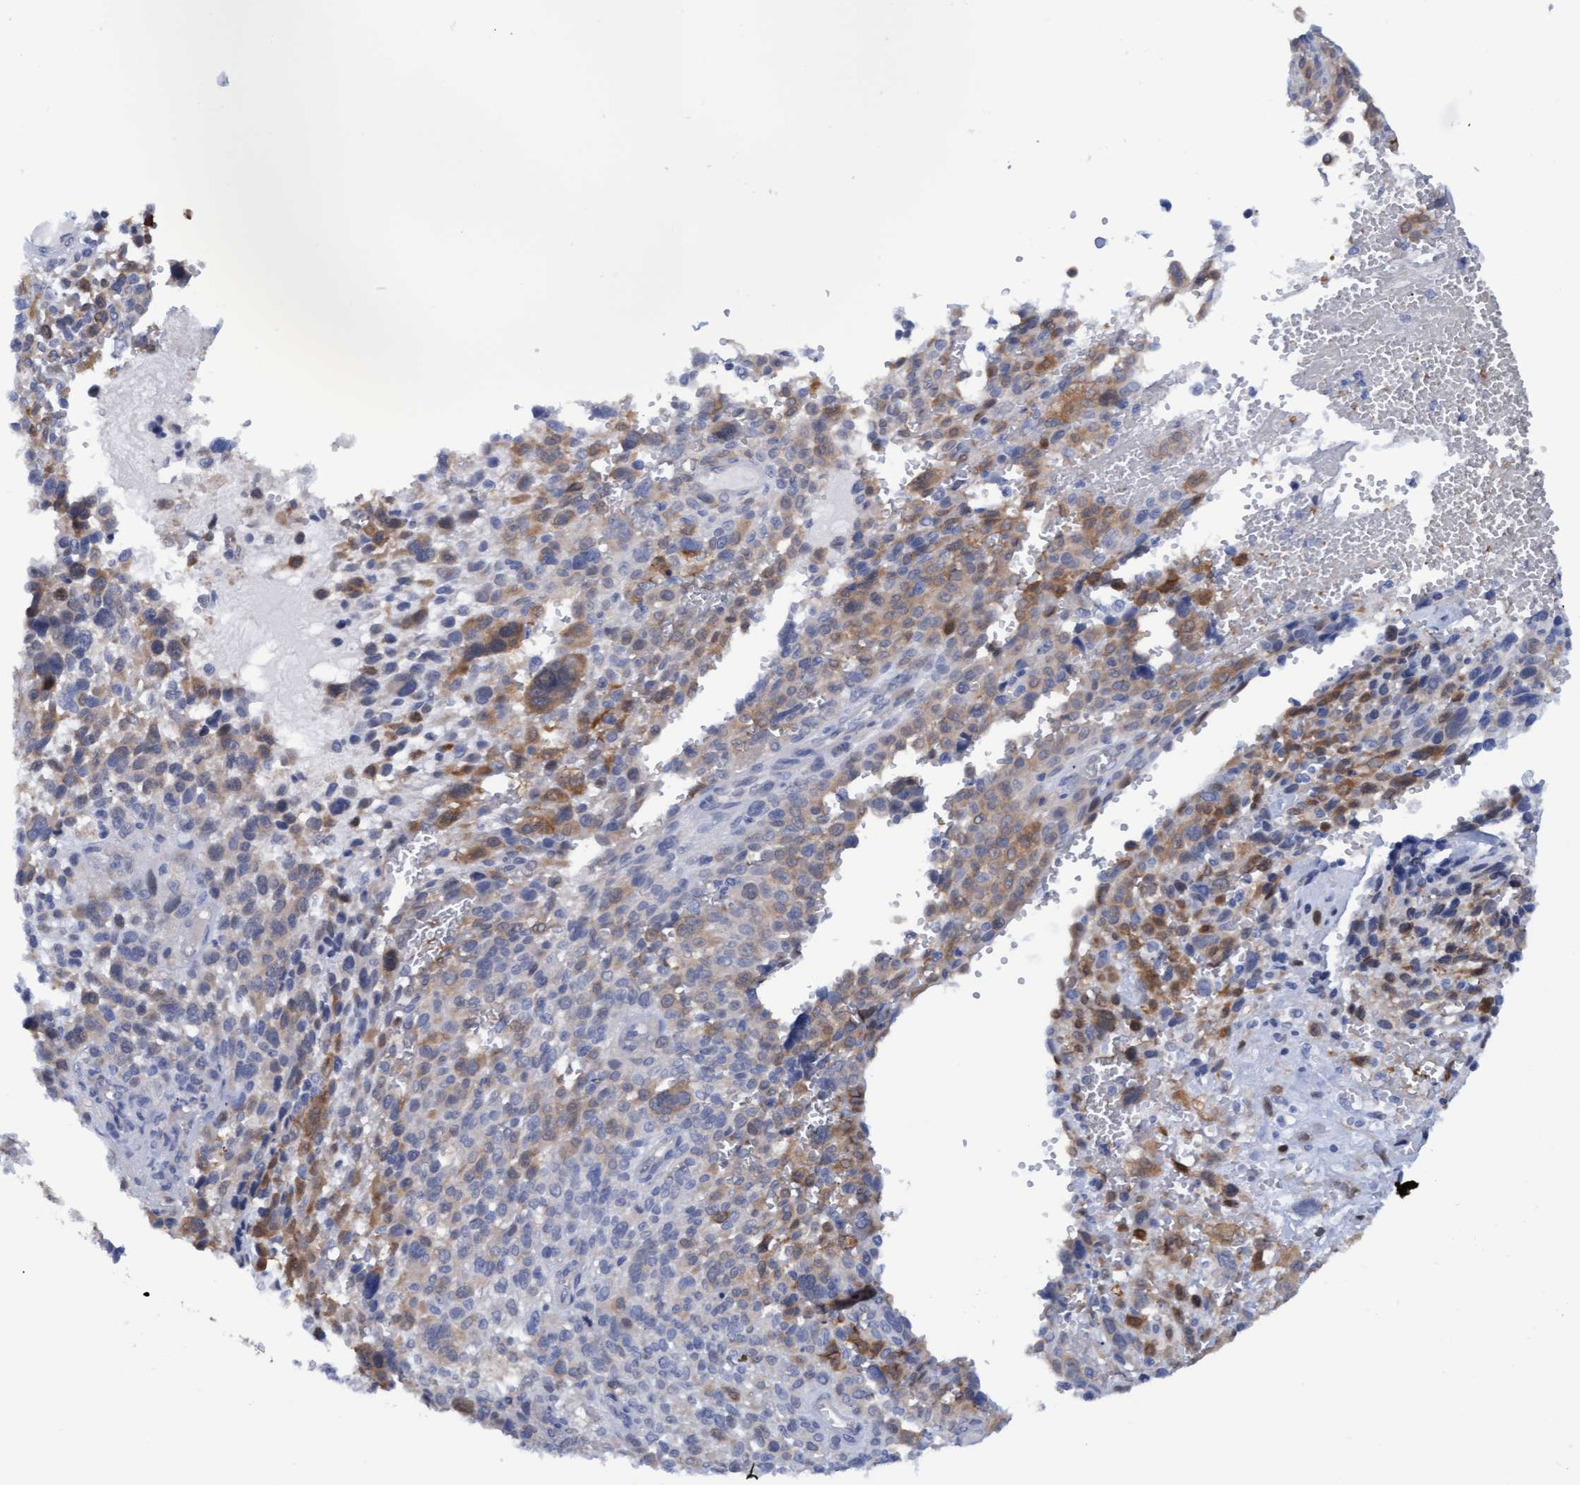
{"staining": {"intensity": "moderate", "quantity": "<25%", "location": "cytoplasmic/membranous"}, "tissue": "melanoma", "cell_type": "Tumor cells", "image_type": "cancer", "snomed": [{"axis": "morphology", "description": "Malignant melanoma, NOS"}, {"axis": "topography", "description": "Skin"}], "caption": "Malignant melanoma tissue demonstrates moderate cytoplasmic/membranous positivity in about <25% of tumor cells", "gene": "STXBP1", "patient": {"sex": "female", "age": 55}}